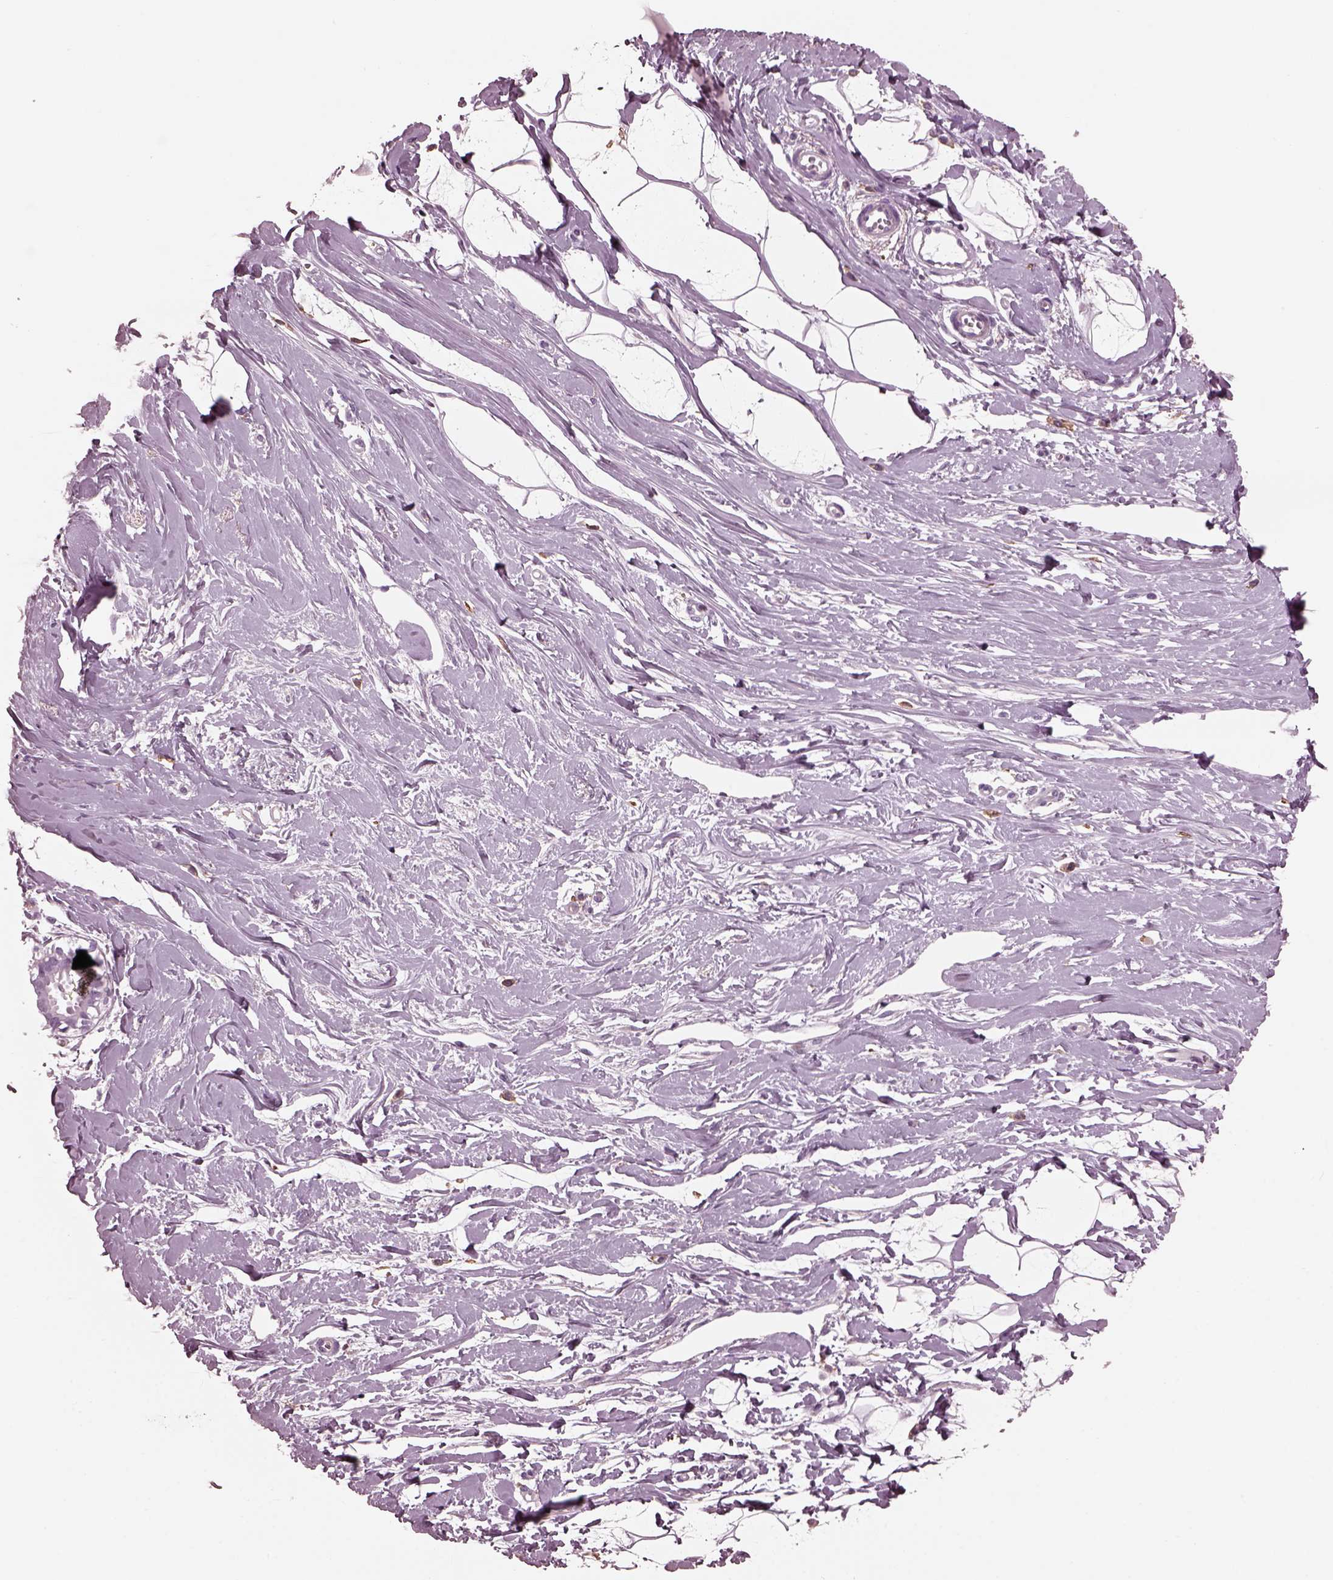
{"staining": {"intensity": "negative", "quantity": "none", "location": "none"}, "tissue": "breast", "cell_type": "Adipocytes", "image_type": "normal", "snomed": [{"axis": "morphology", "description": "Normal tissue, NOS"}, {"axis": "topography", "description": "Breast"}], "caption": "DAB (3,3'-diaminobenzidine) immunohistochemical staining of normal human breast reveals no significant positivity in adipocytes.", "gene": "CGA", "patient": {"sex": "female", "age": 49}}